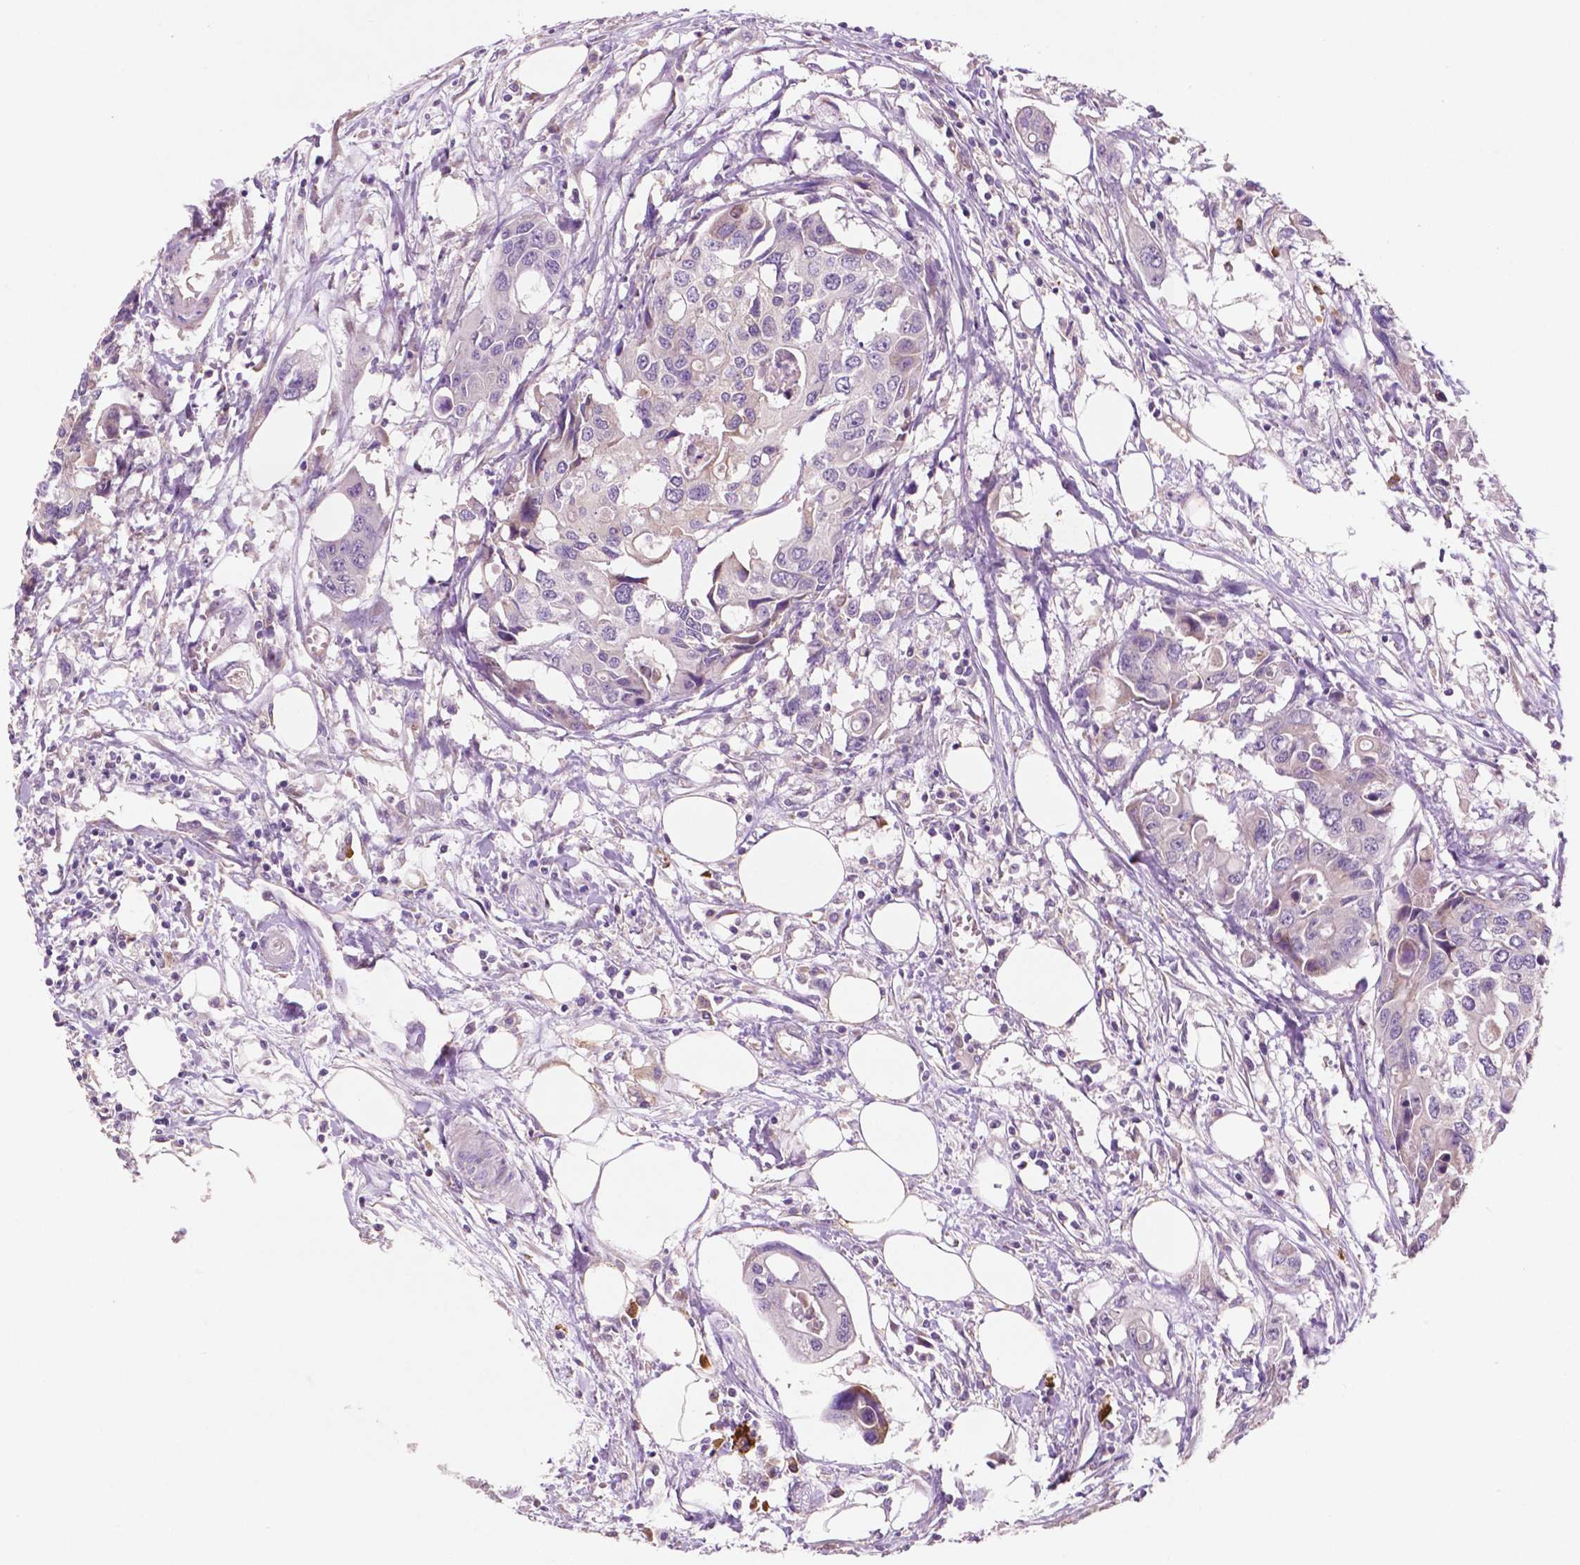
{"staining": {"intensity": "negative", "quantity": "none", "location": "none"}, "tissue": "colorectal cancer", "cell_type": "Tumor cells", "image_type": "cancer", "snomed": [{"axis": "morphology", "description": "Adenocarcinoma, NOS"}, {"axis": "topography", "description": "Colon"}], "caption": "Protein analysis of colorectal cancer (adenocarcinoma) exhibits no significant positivity in tumor cells.", "gene": "LRP1B", "patient": {"sex": "male", "age": 77}}